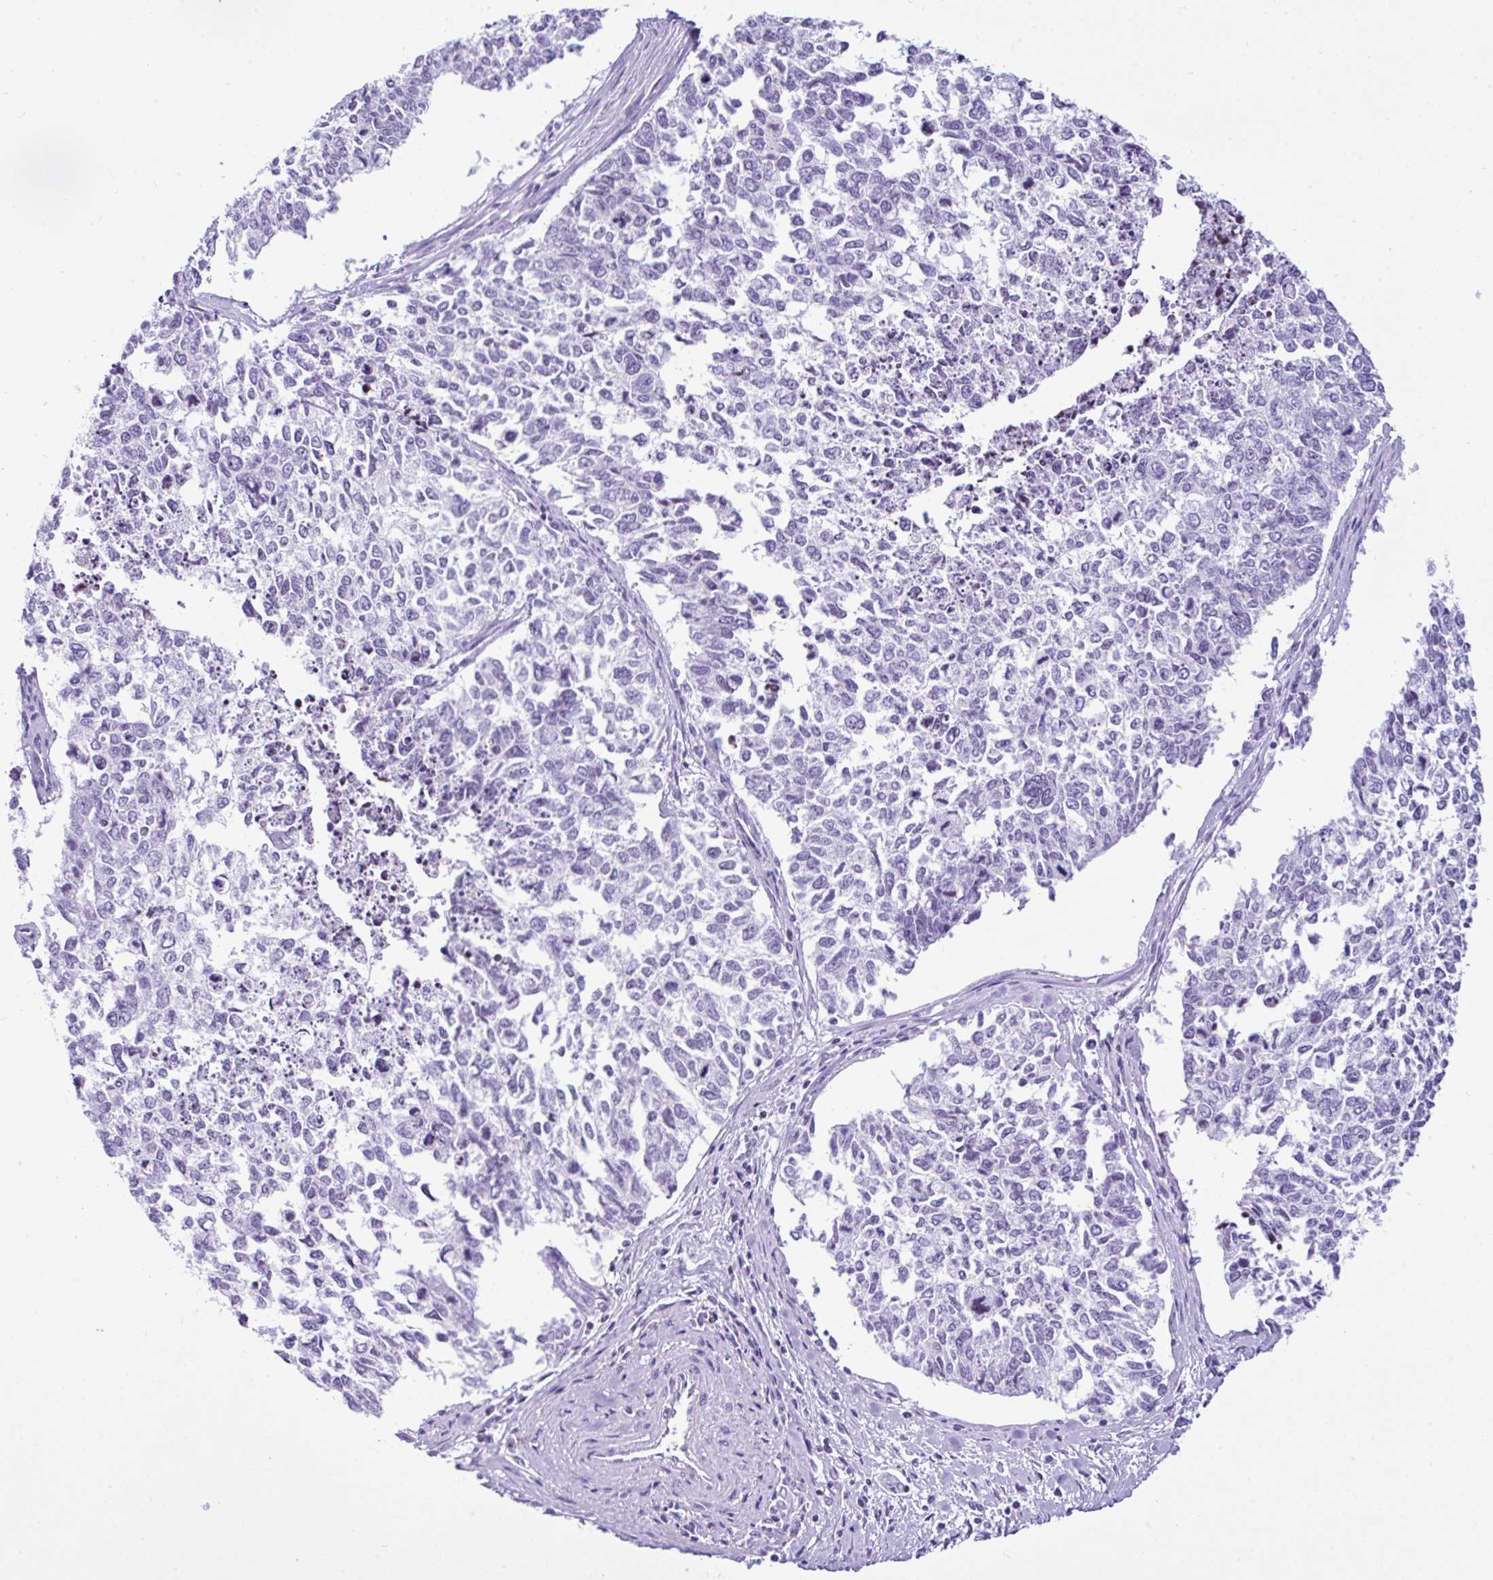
{"staining": {"intensity": "negative", "quantity": "none", "location": "none"}, "tissue": "cervical cancer", "cell_type": "Tumor cells", "image_type": "cancer", "snomed": [{"axis": "morphology", "description": "Adenocarcinoma, NOS"}, {"axis": "topography", "description": "Cervix"}], "caption": "Tumor cells show no significant positivity in cervical cancer (adenocarcinoma).", "gene": "KRT27", "patient": {"sex": "female", "age": 63}}